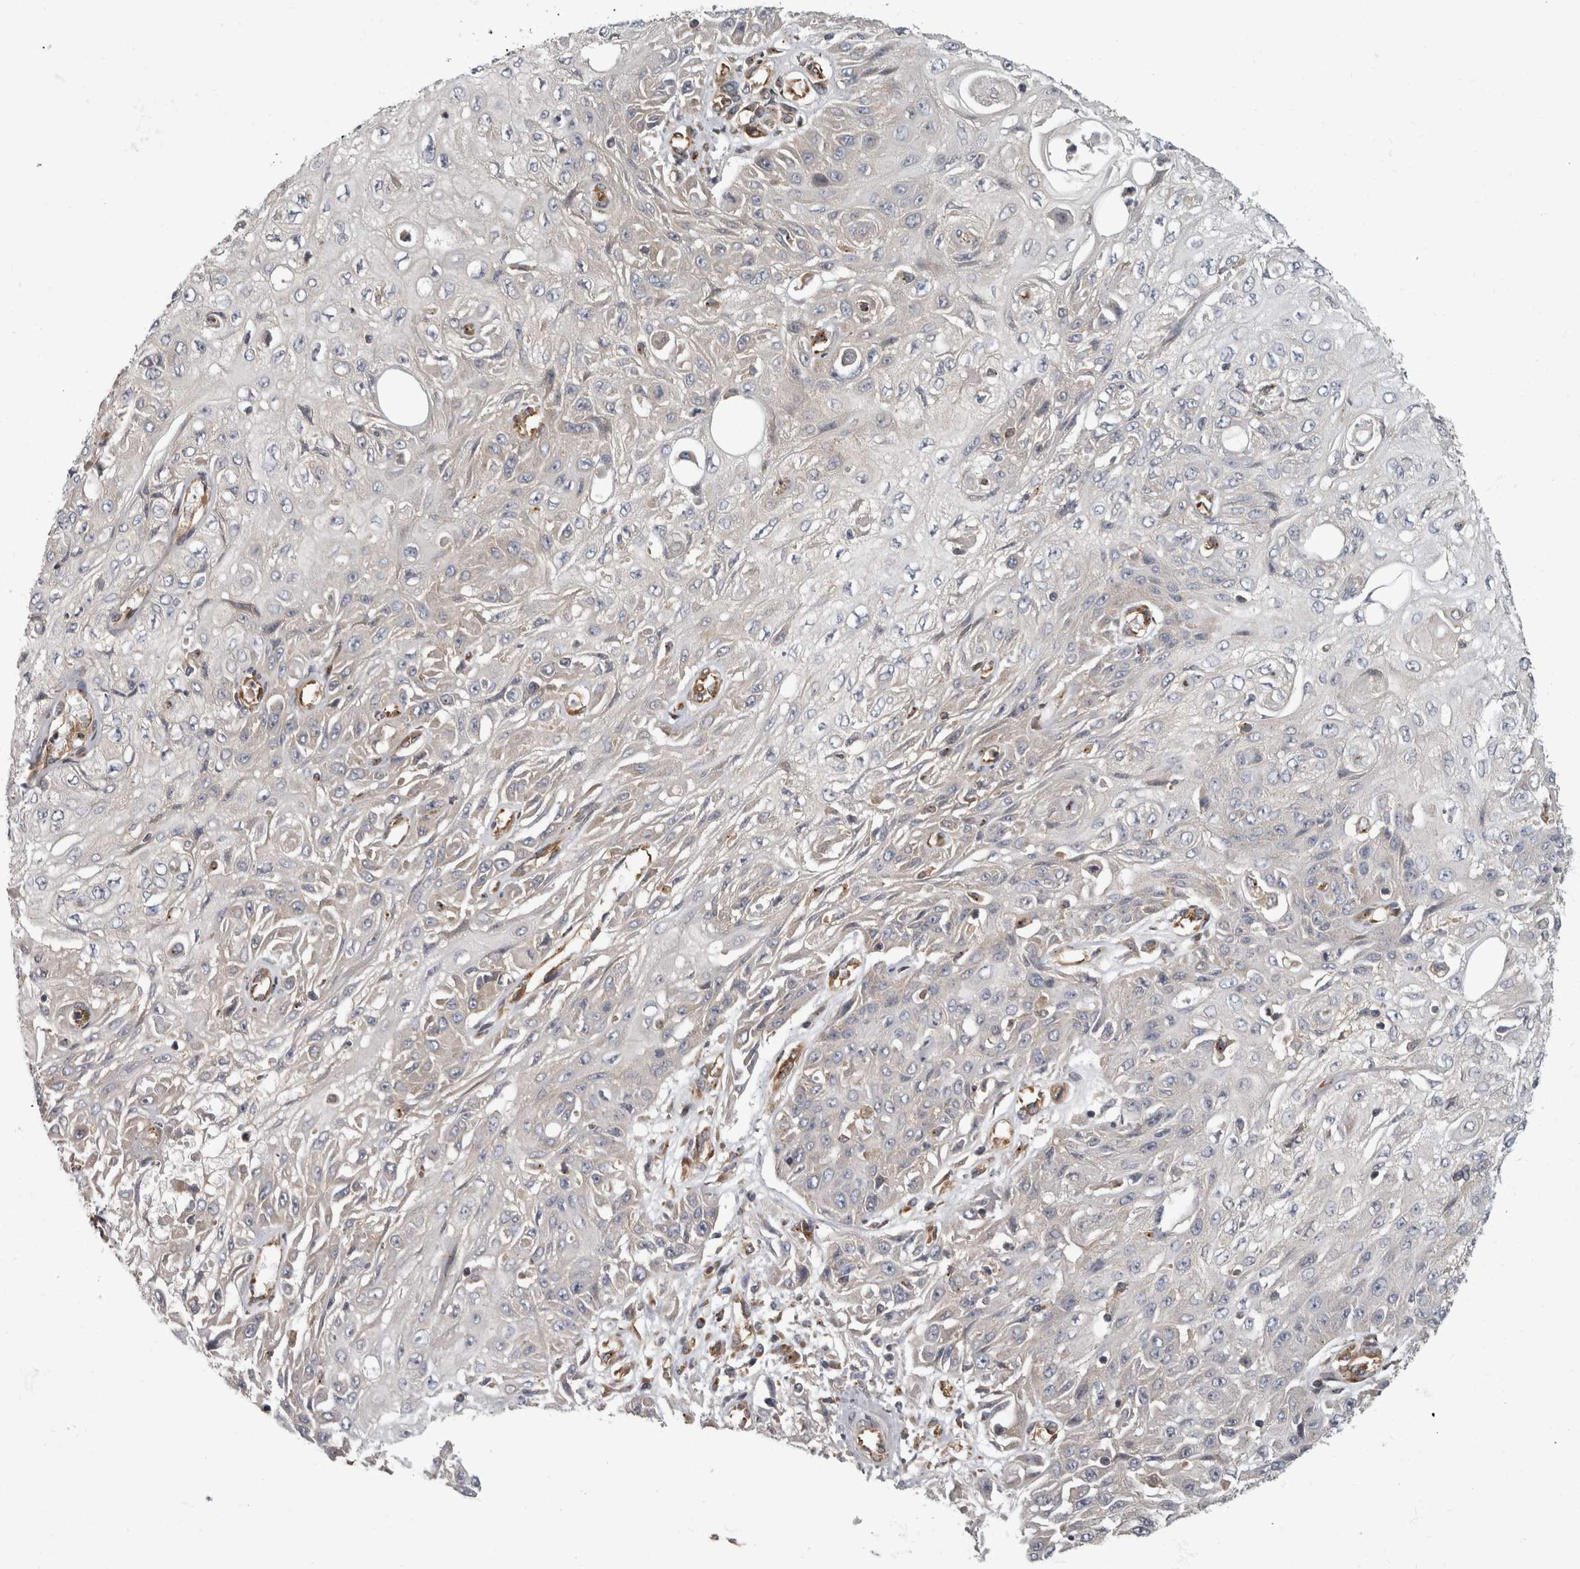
{"staining": {"intensity": "negative", "quantity": "none", "location": "none"}, "tissue": "skin cancer", "cell_type": "Tumor cells", "image_type": "cancer", "snomed": [{"axis": "morphology", "description": "Squamous cell carcinoma, NOS"}, {"axis": "morphology", "description": "Squamous cell carcinoma, metastatic, NOS"}, {"axis": "topography", "description": "Skin"}, {"axis": "topography", "description": "Lymph node"}], "caption": "Tumor cells show no significant protein staining in skin cancer (squamous cell carcinoma).", "gene": "HOOK3", "patient": {"sex": "male", "age": 75}}